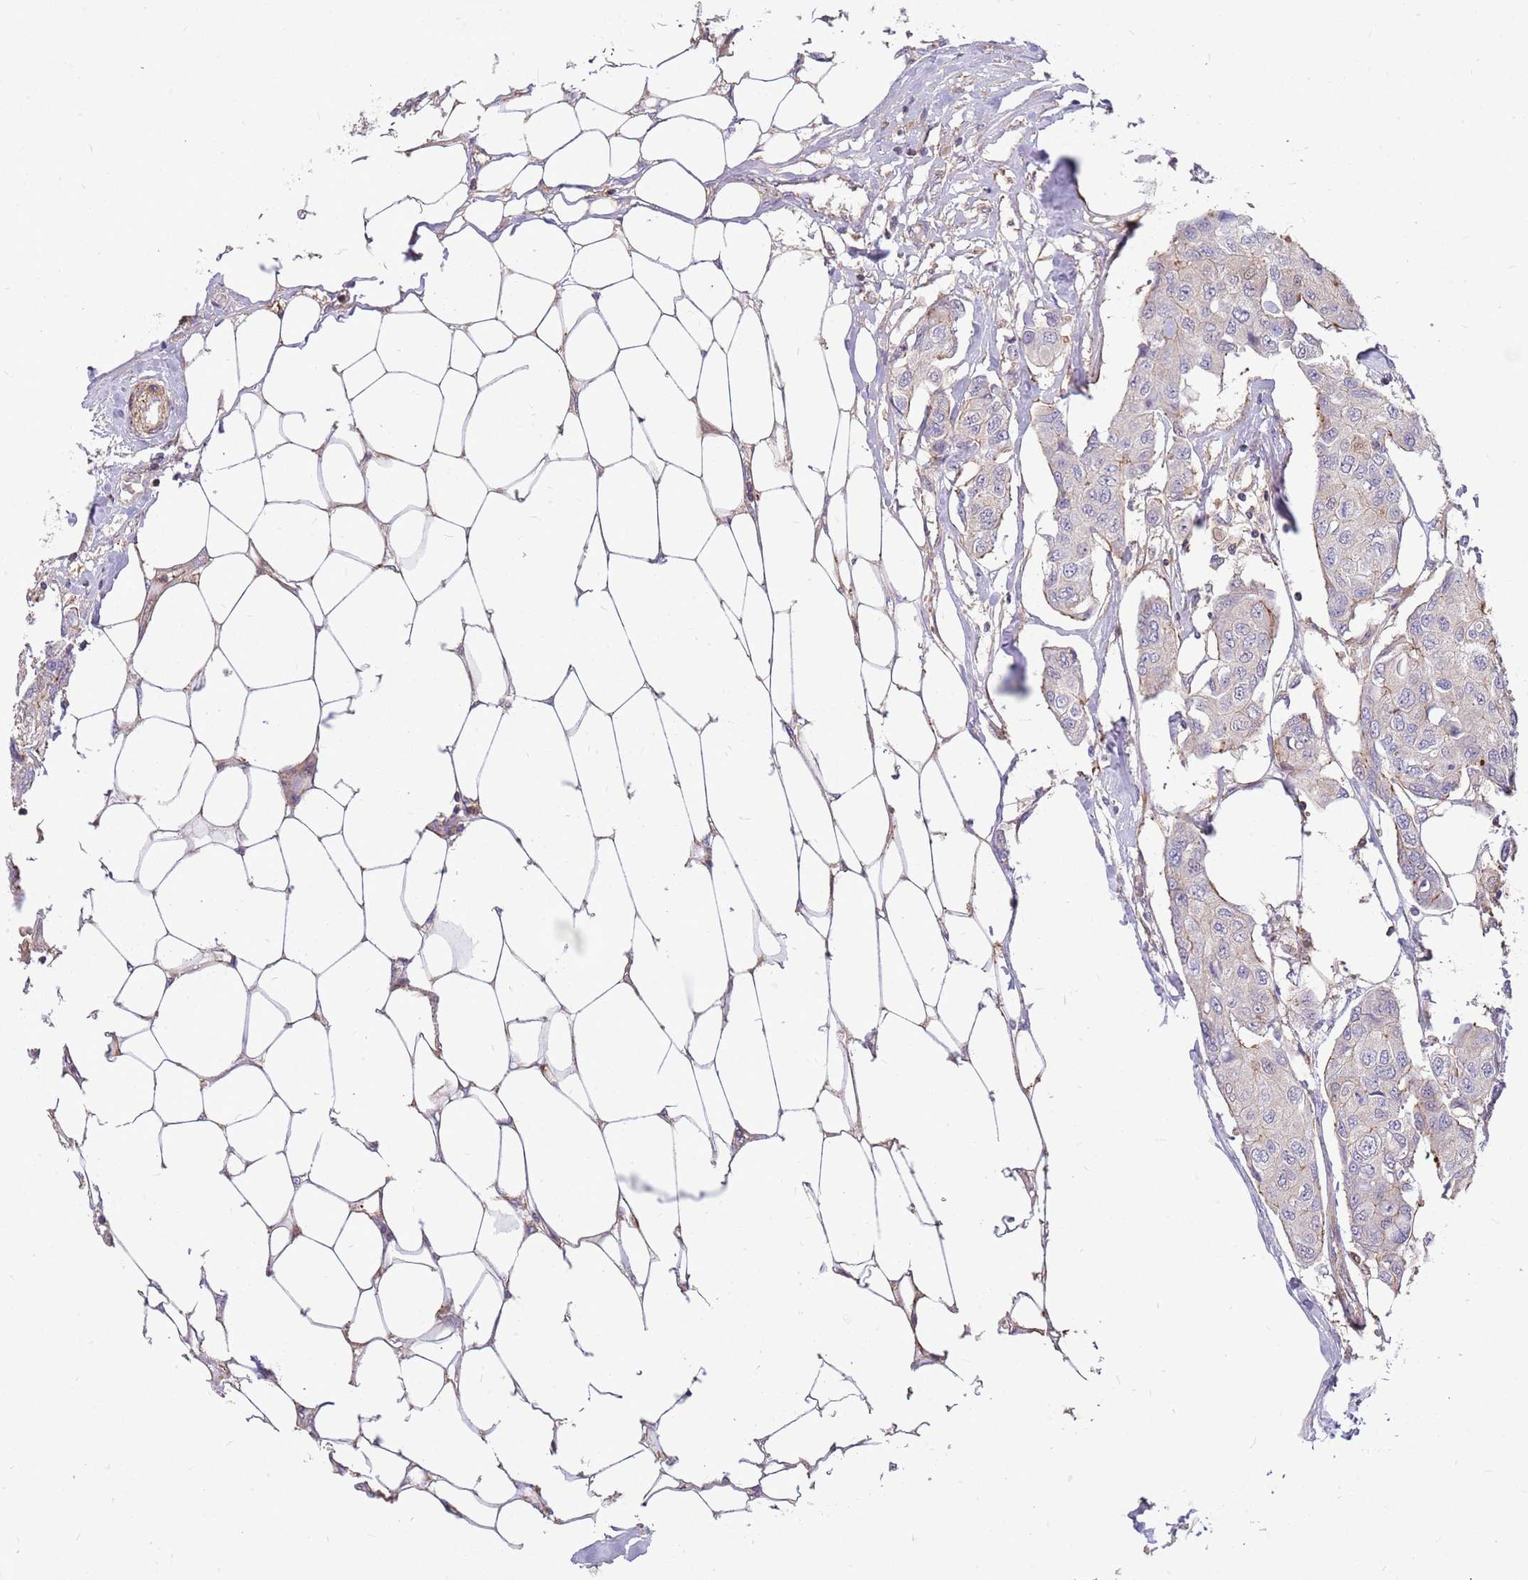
{"staining": {"intensity": "weak", "quantity": "<25%", "location": "nuclear"}, "tissue": "breast cancer", "cell_type": "Tumor cells", "image_type": "cancer", "snomed": [{"axis": "morphology", "description": "Duct carcinoma"}, {"axis": "topography", "description": "Breast"}, {"axis": "topography", "description": "Lymph node"}], "caption": "Tumor cells are negative for brown protein staining in breast cancer.", "gene": "MVD", "patient": {"sex": "female", "age": 80}}